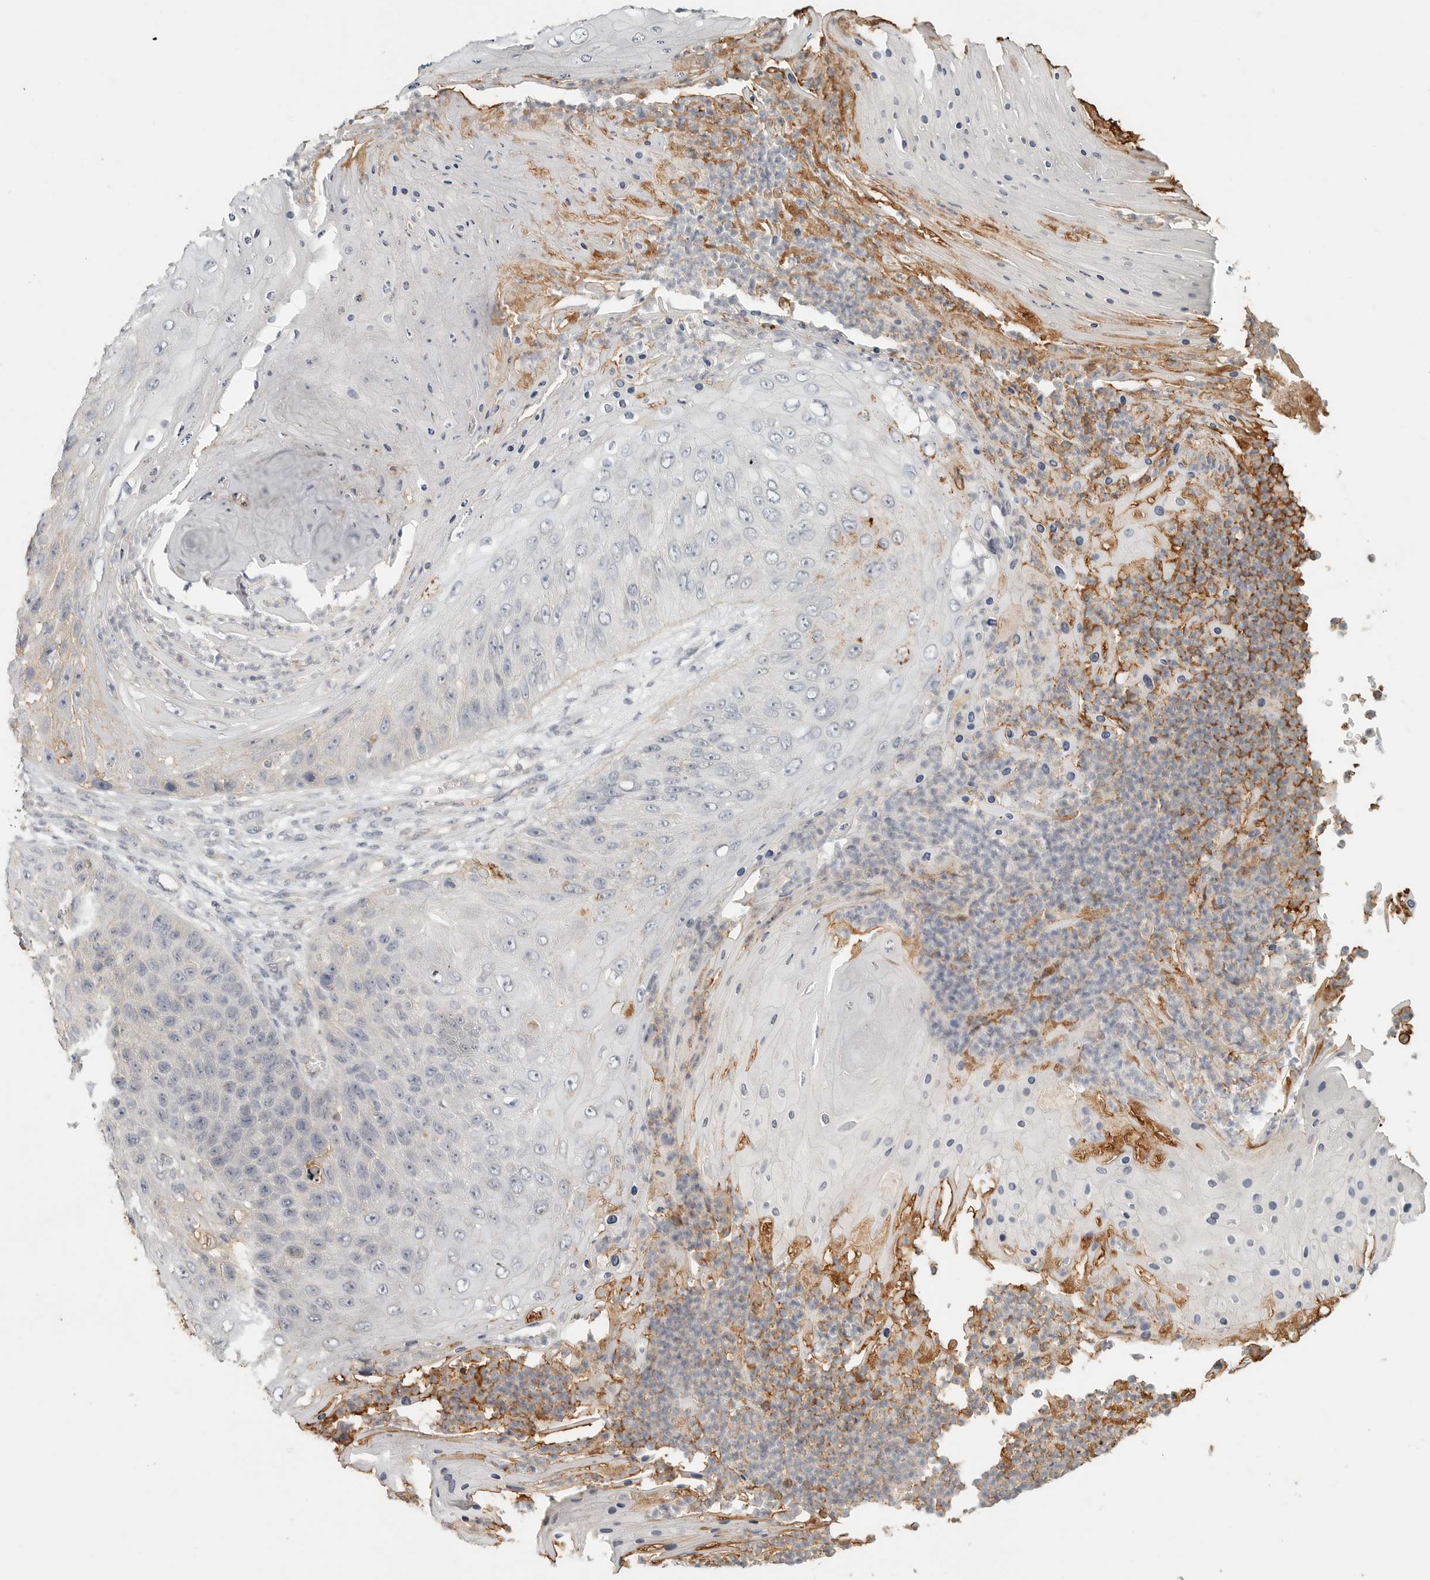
{"staining": {"intensity": "negative", "quantity": "none", "location": "none"}, "tissue": "skin cancer", "cell_type": "Tumor cells", "image_type": "cancer", "snomed": [{"axis": "morphology", "description": "Squamous cell carcinoma, NOS"}, {"axis": "topography", "description": "Skin"}], "caption": "Histopathology image shows no protein expression in tumor cells of skin cancer (squamous cell carcinoma) tissue.", "gene": "SLC25A36", "patient": {"sex": "female", "age": 88}}